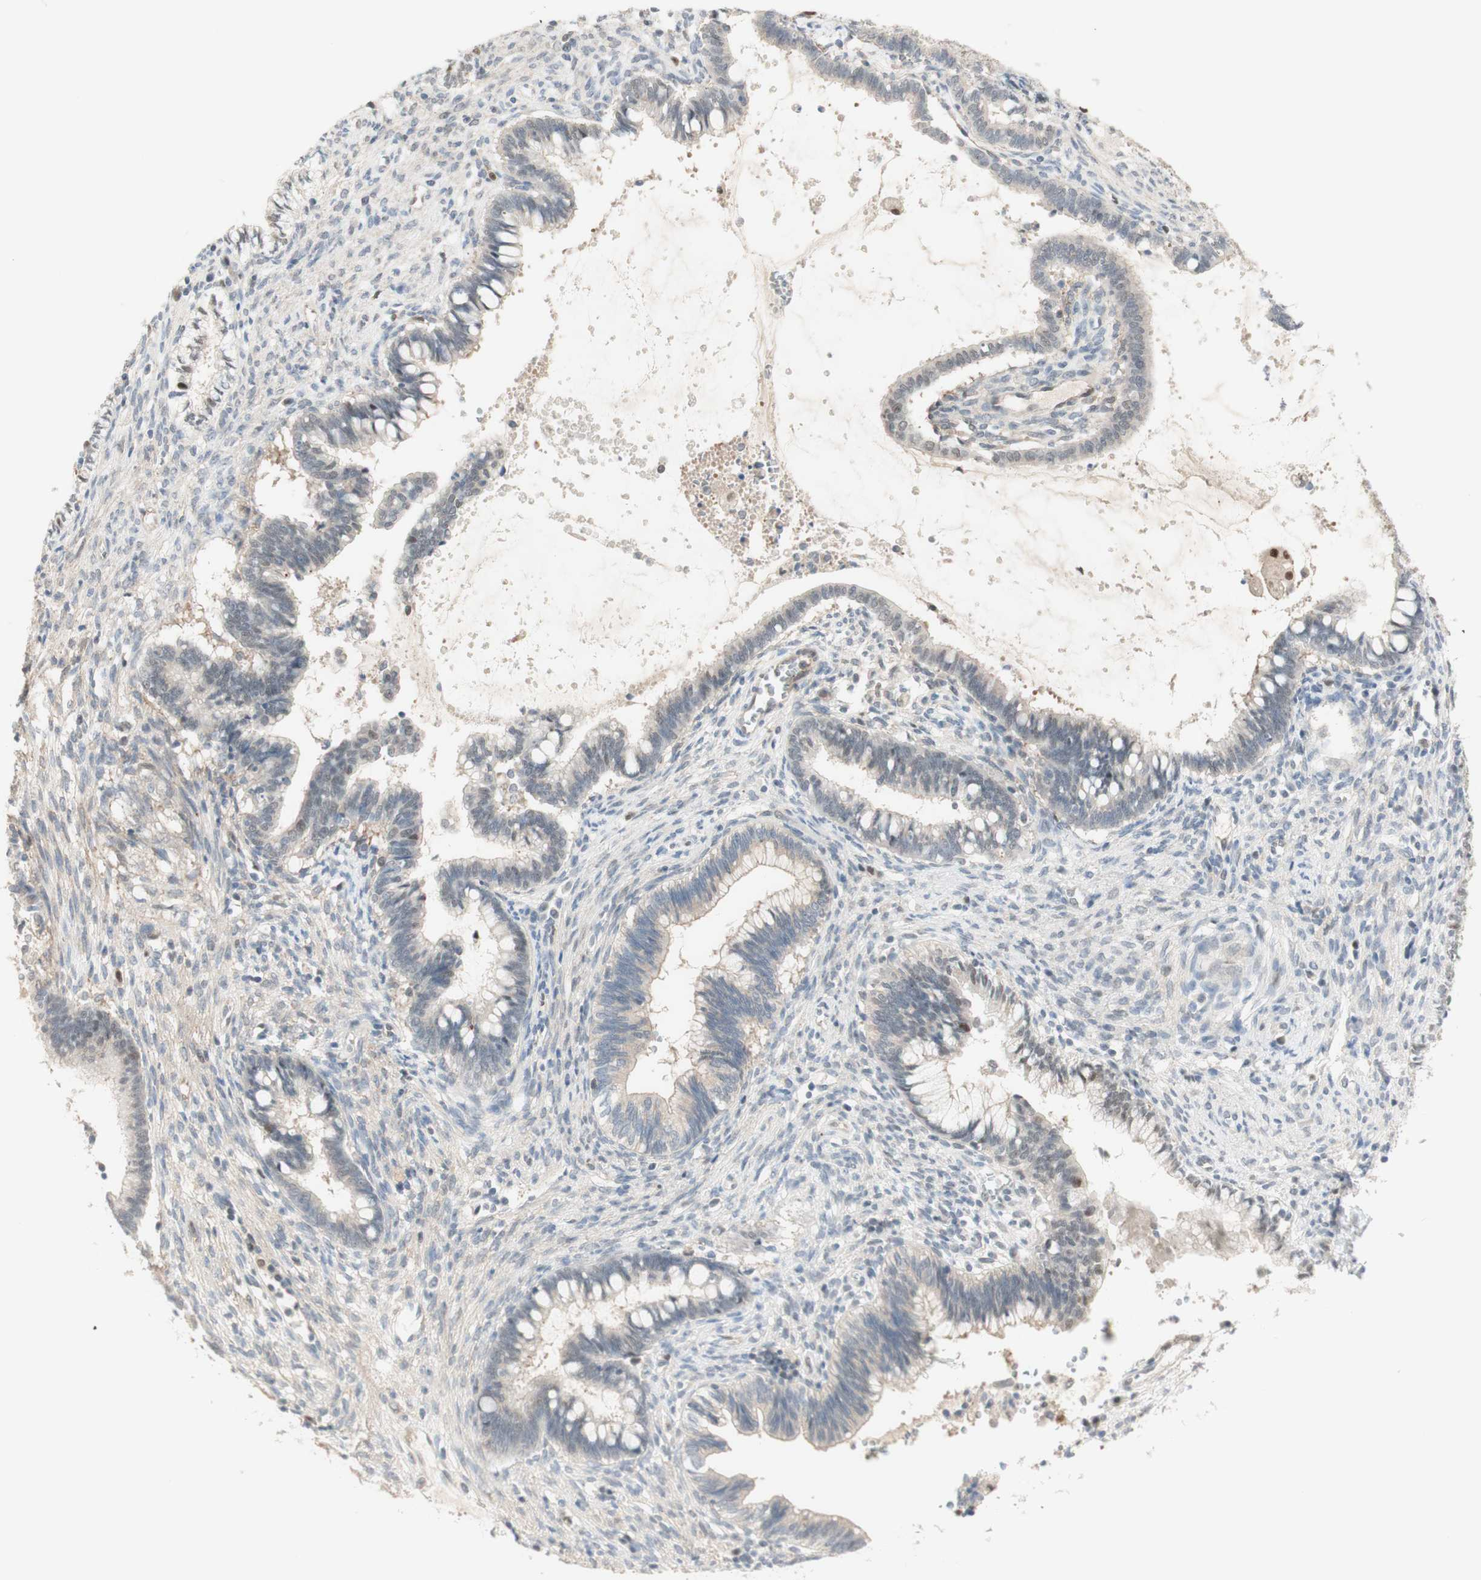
{"staining": {"intensity": "weak", "quantity": "<25%", "location": "cytoplasmic/membranous,nuclear"}, "tissue": "cervical cancer", "cell_type": "Tumor cells", "image_type": "cancer", "snomed": [{"axis": "morphology", "description": "Adenocarcinoma, NOS"}, {"axis": "topography", "description": "Cervix"}], "caption": "The histopathology image demonstrates no significant expression in tumor cells of cervical cancer.", "gene": "RFNG", "patient": {"sex": "female", "age": 44}}